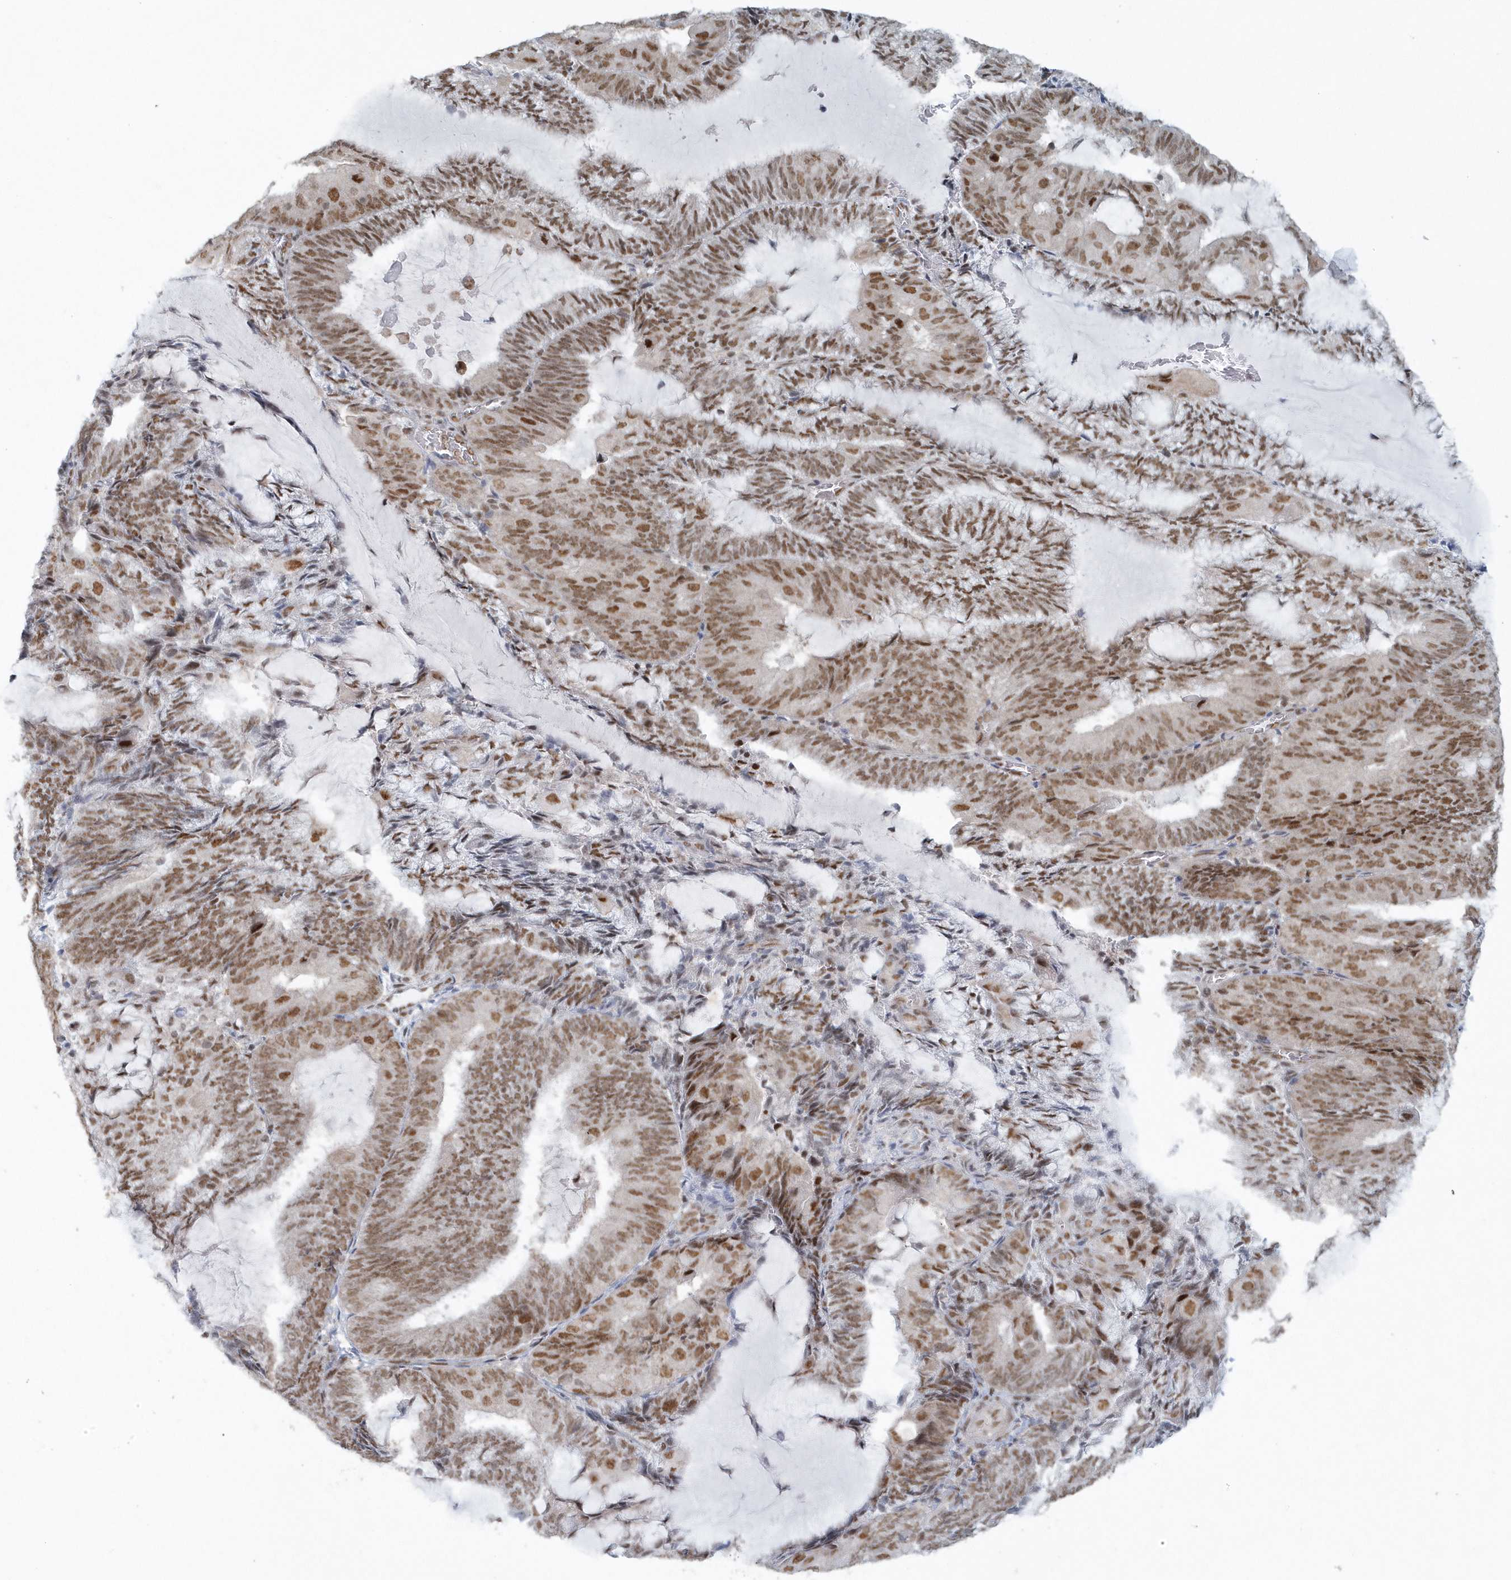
{"staining": {"intensity": "moderate", "quantity": ">75%", "location": "nuclear"}, "tissue": "endometrial cancer", "cell_type": "Tumor cells", "image_type": "cancer", "snomed": [{"axis": "morphology", "description": "Adenocarcinoma, NOS"}, {"axis": "topography", "description": "Endometrium"}], "caption": "Immunohistochemical staining of endometrial cancer demonstrates medium levels of moderate nuclear protein staining in about >75% of tumor cells.", "gene": "YTHDC1", "patient": {"sex": "female", "age": 81}}